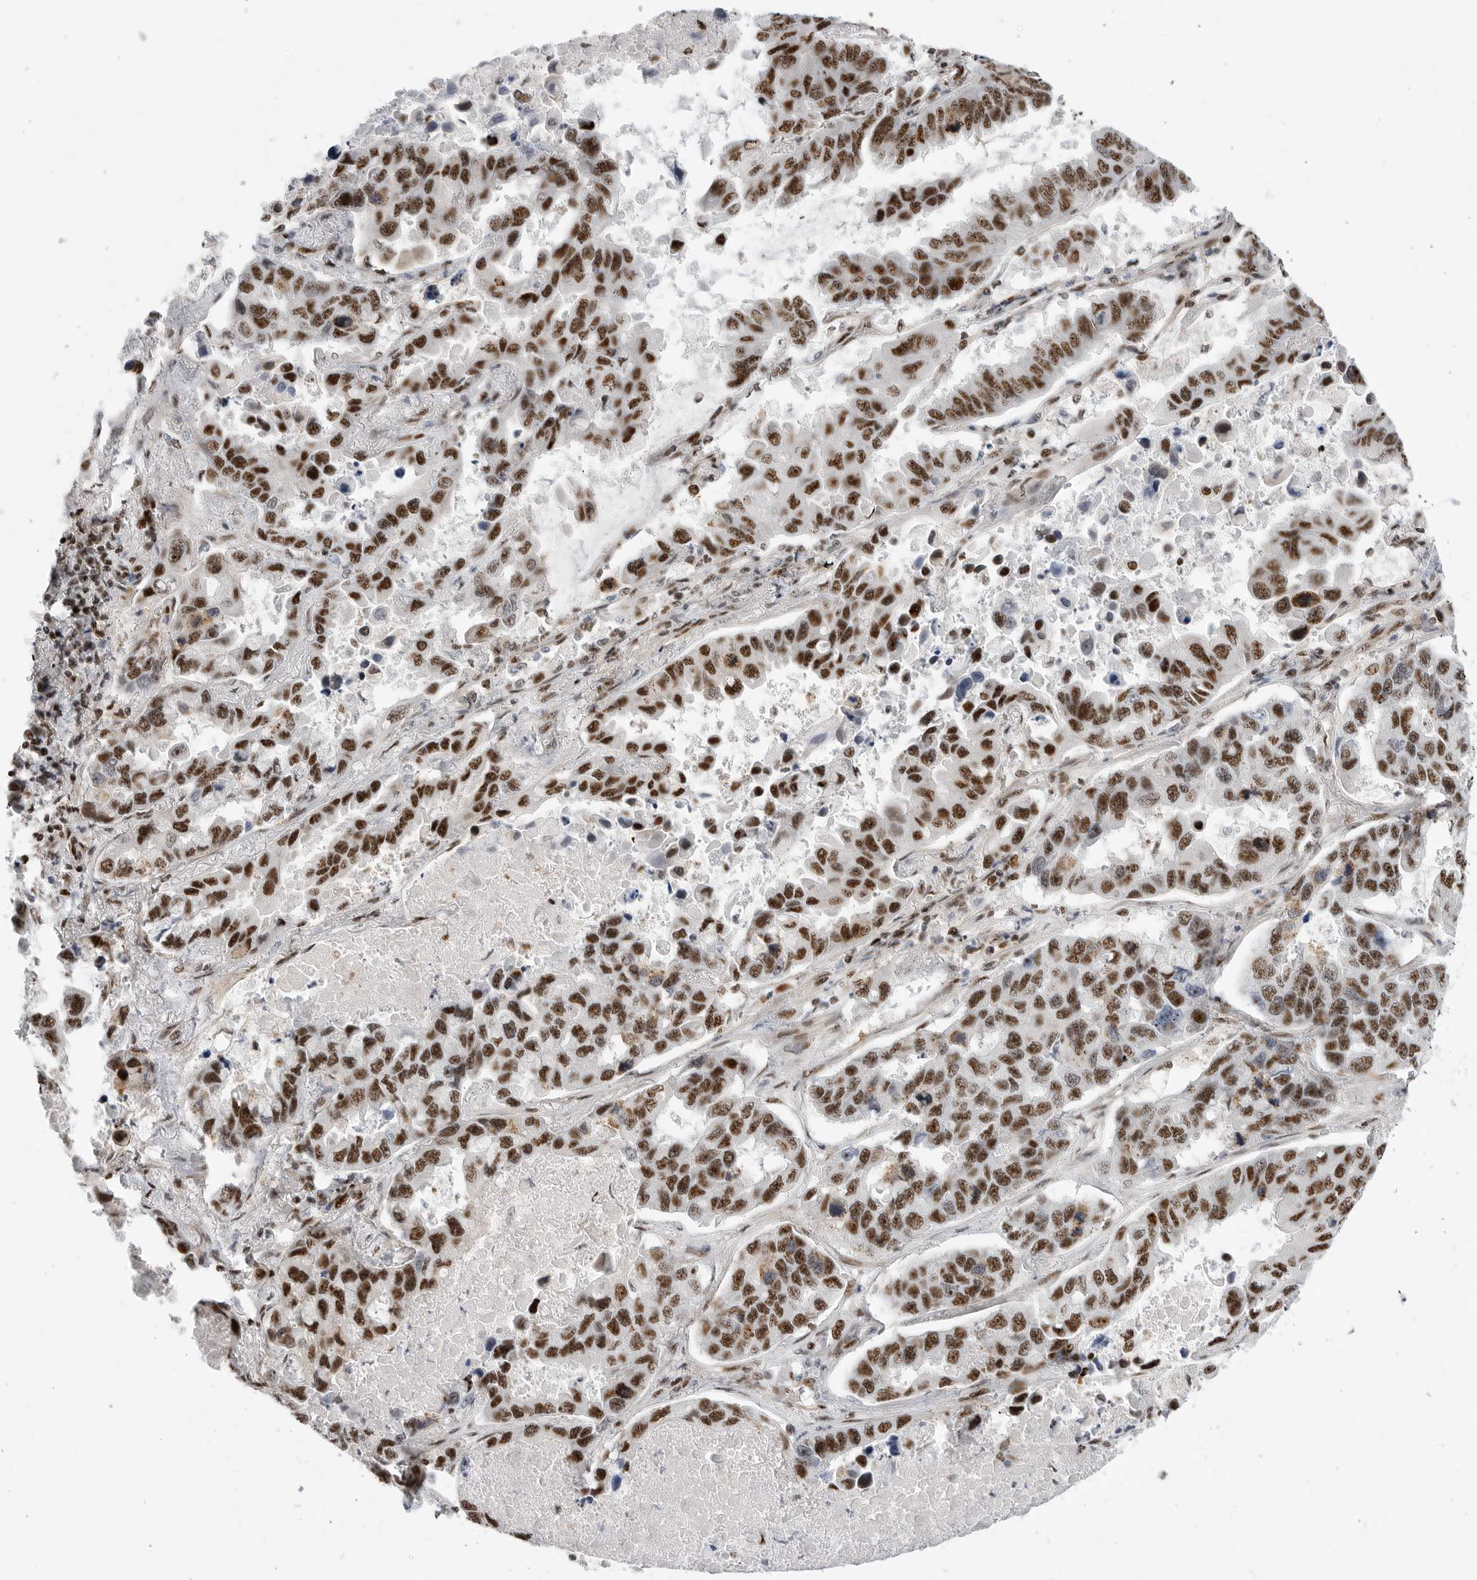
{"staining": {"intensity": "strong", "quantity": ">75%", "location": "nuclear"}, "tissue": "lung cancer", "cell_type": "Tumor cells", "image_type": "cancer", "snomed": [{"axis": "morphology", "description": "Adenocarcinoma, NOS"}, {"axis": "topography", "description": "Lung"}], "caption": "Tumor cells show high levels of strong nuclear expression in approximately >75% of cells in human adenocarcinoma (lung).", "gene": "GPATCH2", "patient": {"sex": "male", "age": 64}}